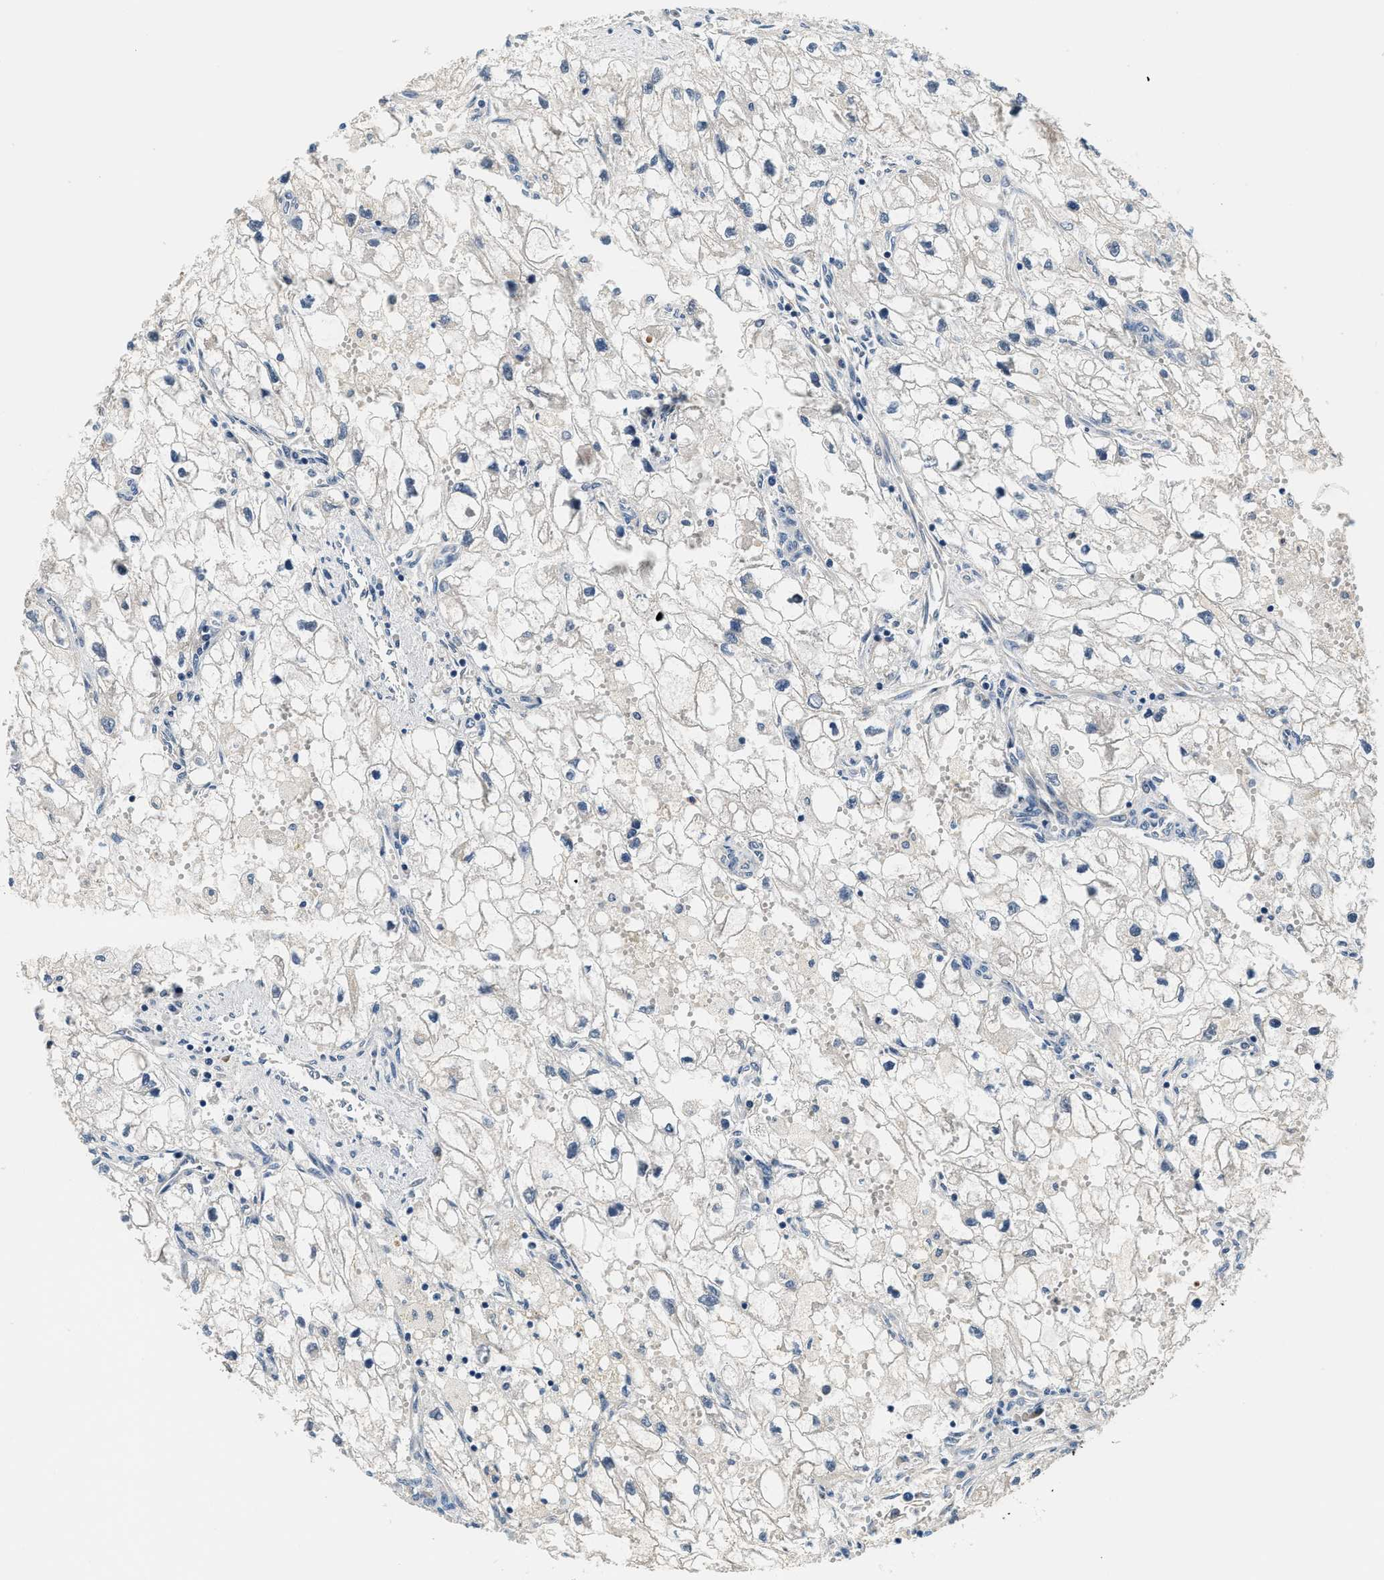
{"staining": {"intensity": "negative", "quantity": "none", "location": "none"}, "tissue": "renal cancer", "cell_type": "Tumor cells", "image_type": "cancer", "snomed": [{"axis": "morphology", "description": "Adenocarcinoma, NOS"}, {"axis": "topography", "description": "Kidney"}], "caption": "IHC photomicrograph of human adenocarcinoma (renal) stained for a protein (brown), which exhibits no expression in tumor cells.", "gene": "YAE1", "patient": {"sex": "female", "age": 70}}